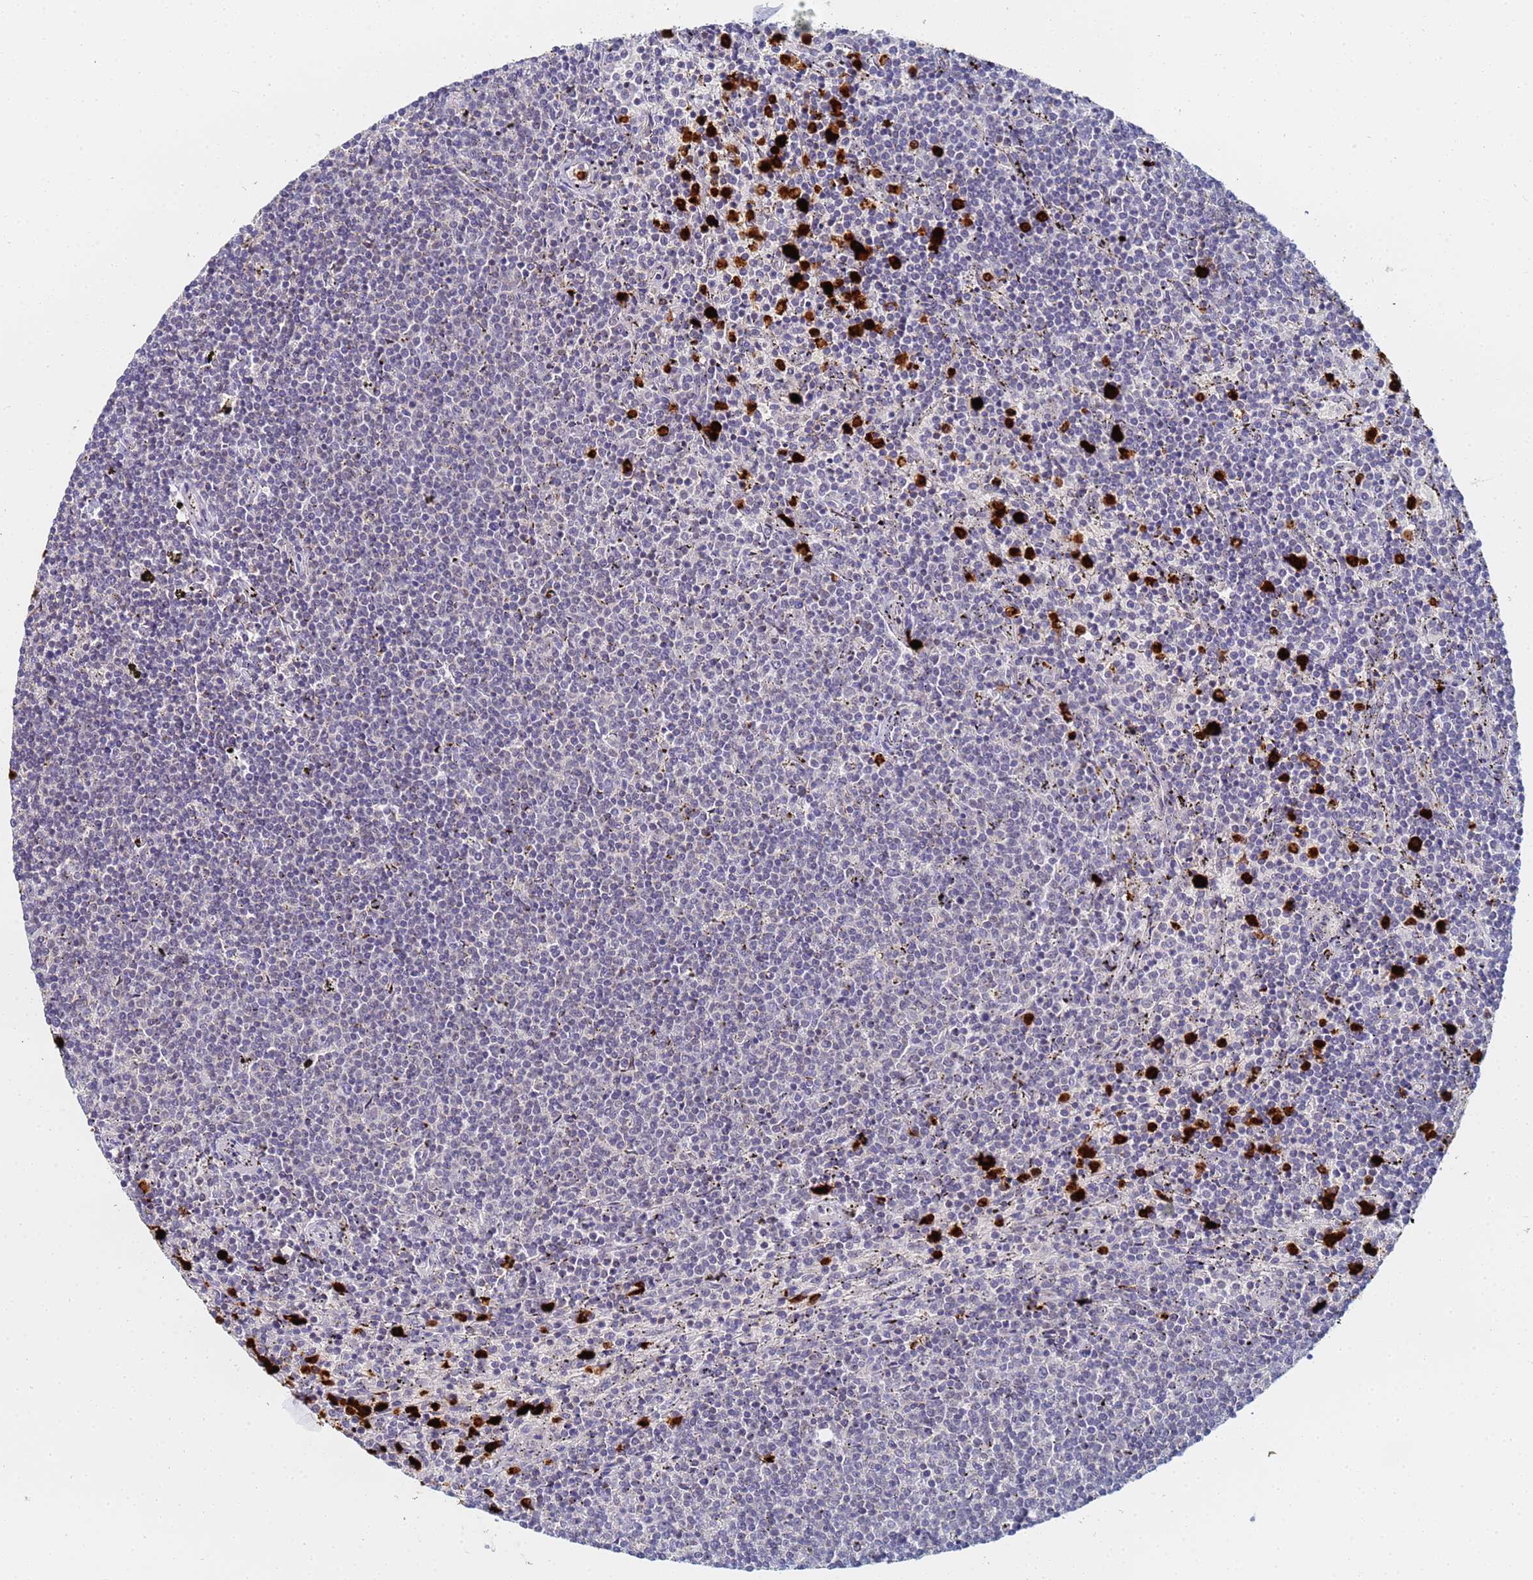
{"staining": {"intensity": "negative", "quantity": "none", "location": "none"}, "tissue": "lymphoma", "cell_type": "Tumor cells", "image_type": "cancer", "snomed": [{"axis": "morphology", "description": "Malignant lymphoma, non-Hodgkin's type, Low grade"}, {"axis": "topography", "description": "Spleen"}], "caption": "Immunohistochemistry (IHC) of lymphoma shows no positivity in tumor cells.", "gene": "MTCL1", "patient": {"sex": "female", "age": 50}}